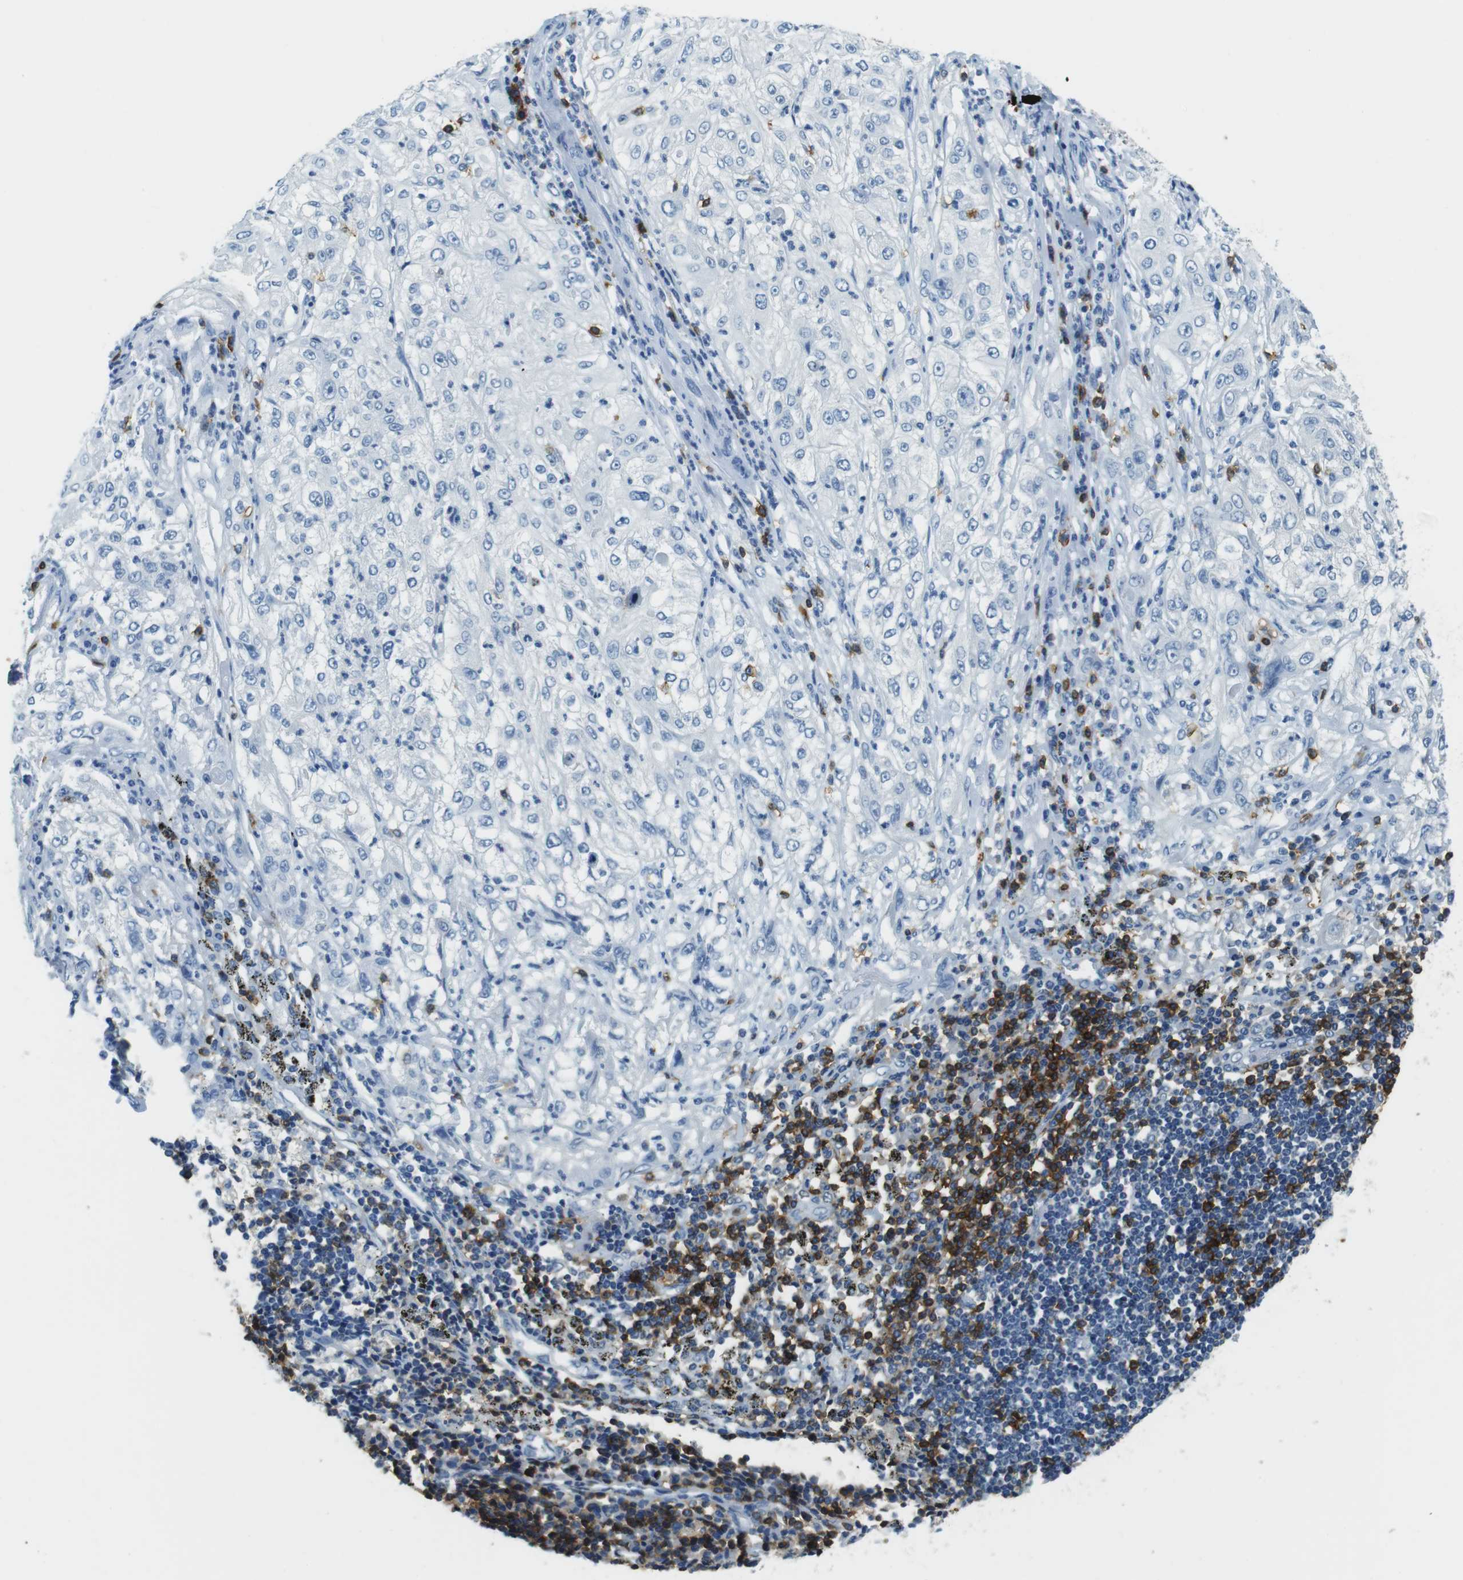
{"staining": {"intensity": "negative", "quantity": "none", "location": "none"}, "tissue": "lung cancer", "cell_type": "Tumor cells", "image_type": "cancer", "snomed": [{"axis": "morphology", "description": "Inflammation, NOS"}, {"axis": "morphology", "description": "Squamous cell carcinoma, NOS"}, {"axis": "topography", "description": "Lymph node"}, {"axis": "topography", "description": "Soft tissue"}, {"axis": "topography", "description": "Lung"}], "caption": "The immunohistochemistry image has no significant positivity in tumor cells of lung squamous cell carcinoma tissue.", "gene": "LAT", "patient": {"sex": "male", "age": 66}}